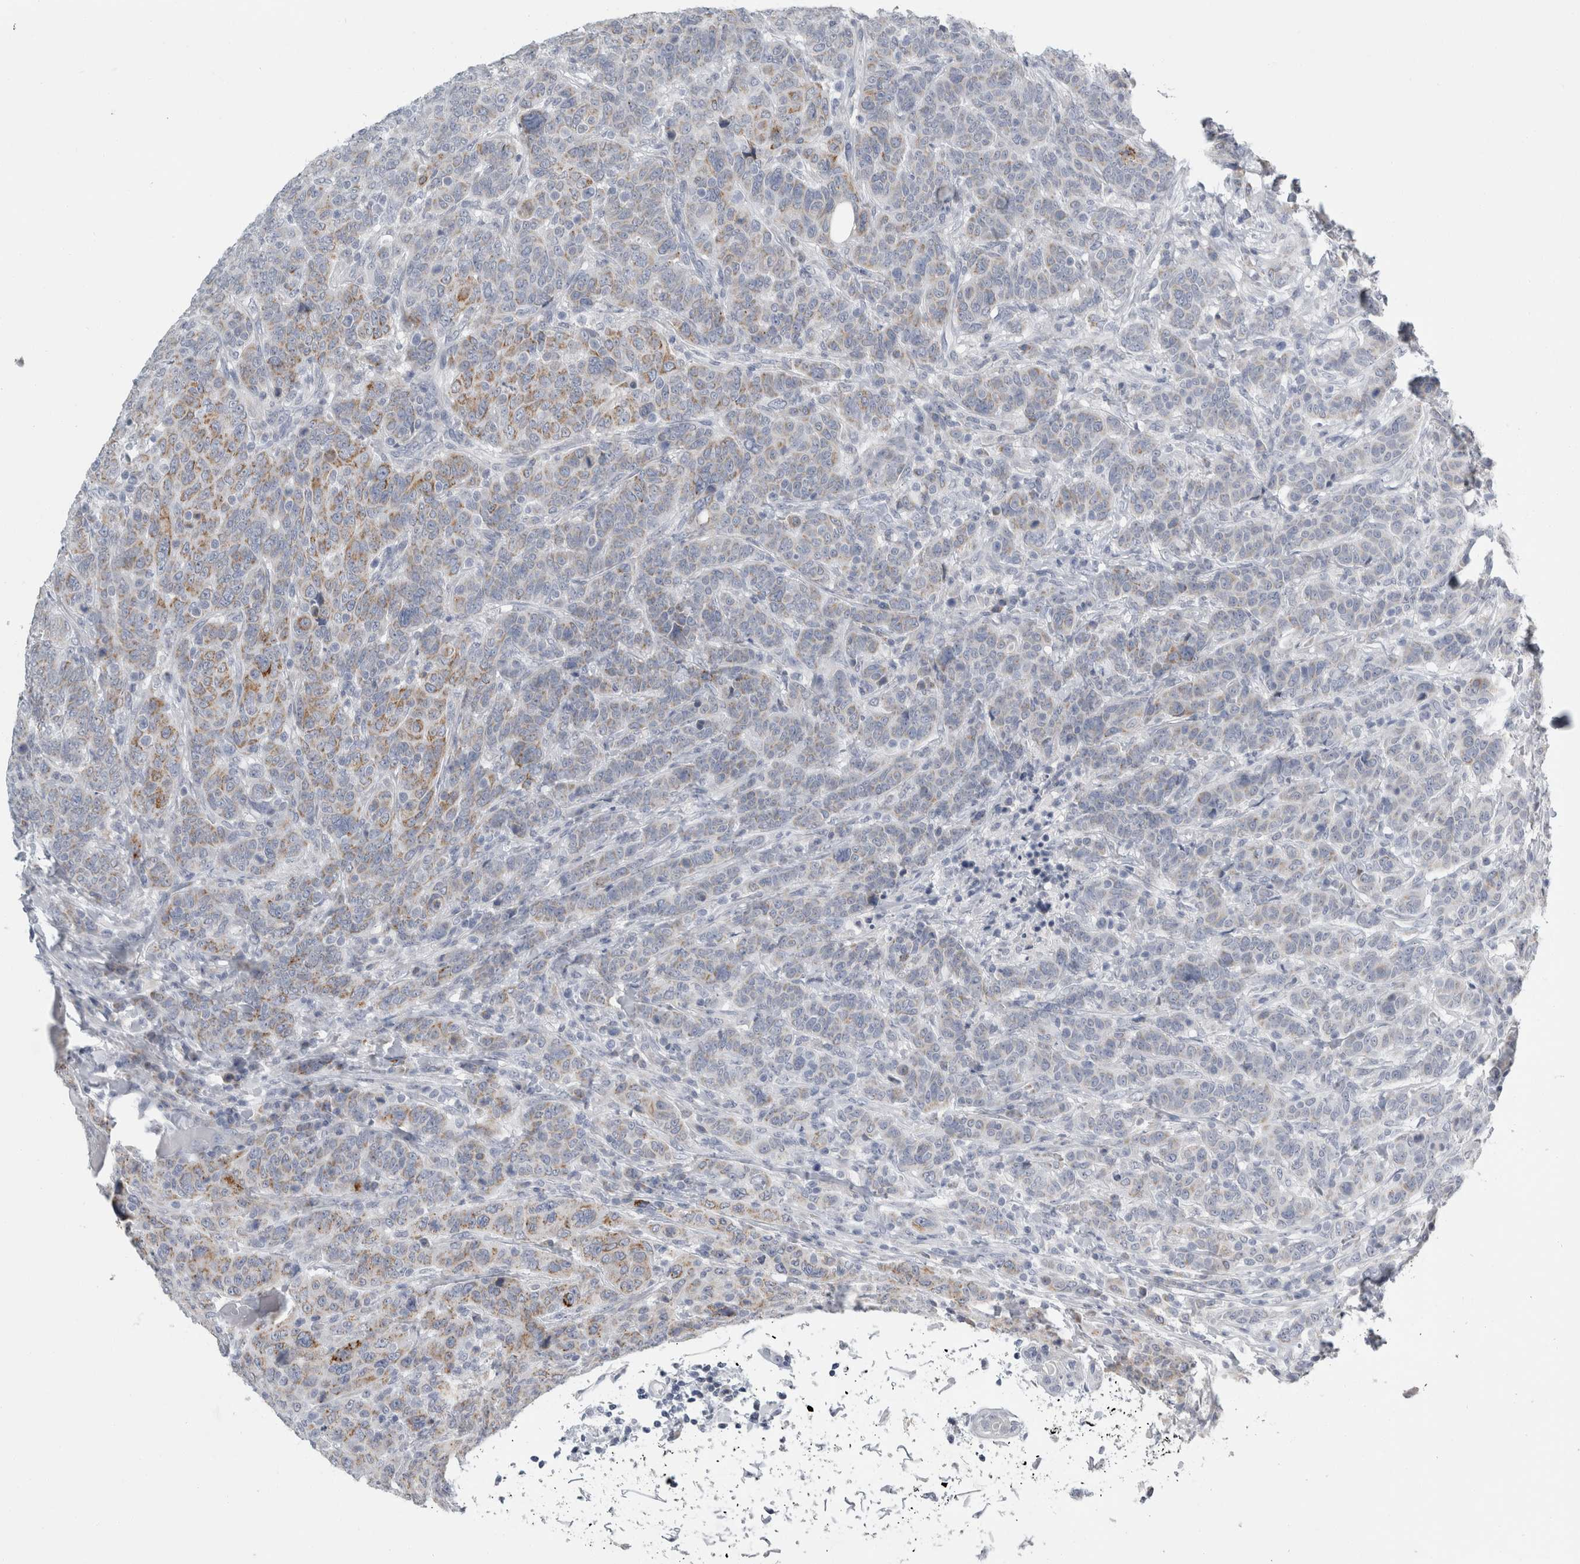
{"staining": {"intensity": "moderate", "quantity": "<25%", "location": "cytoplasmic/membranous"}, "tissue": "breast cancer", "cell_type": "Tumor cells", "image_type": "cancer", "snomed": [{"axis": "morphology", "description": "Duct carcinoma"}, {"axis": "topography", "description": "Breast"}], "caption": "Immunohistochemistry staining of breast cancer (invasive ductal carcinoma), which displays low levels of moderate cytoplasmic/membranous expression in approximately <25% of tumor cells indicating moderate cytoplasmic/membranous protein positivity. The staining was performed using DAB (brown) for protein detection and nuclei were counterstained in hematoxylin (blue).", "gene": "FXYD7", "patient": {"sex": "female", "age": 37}}